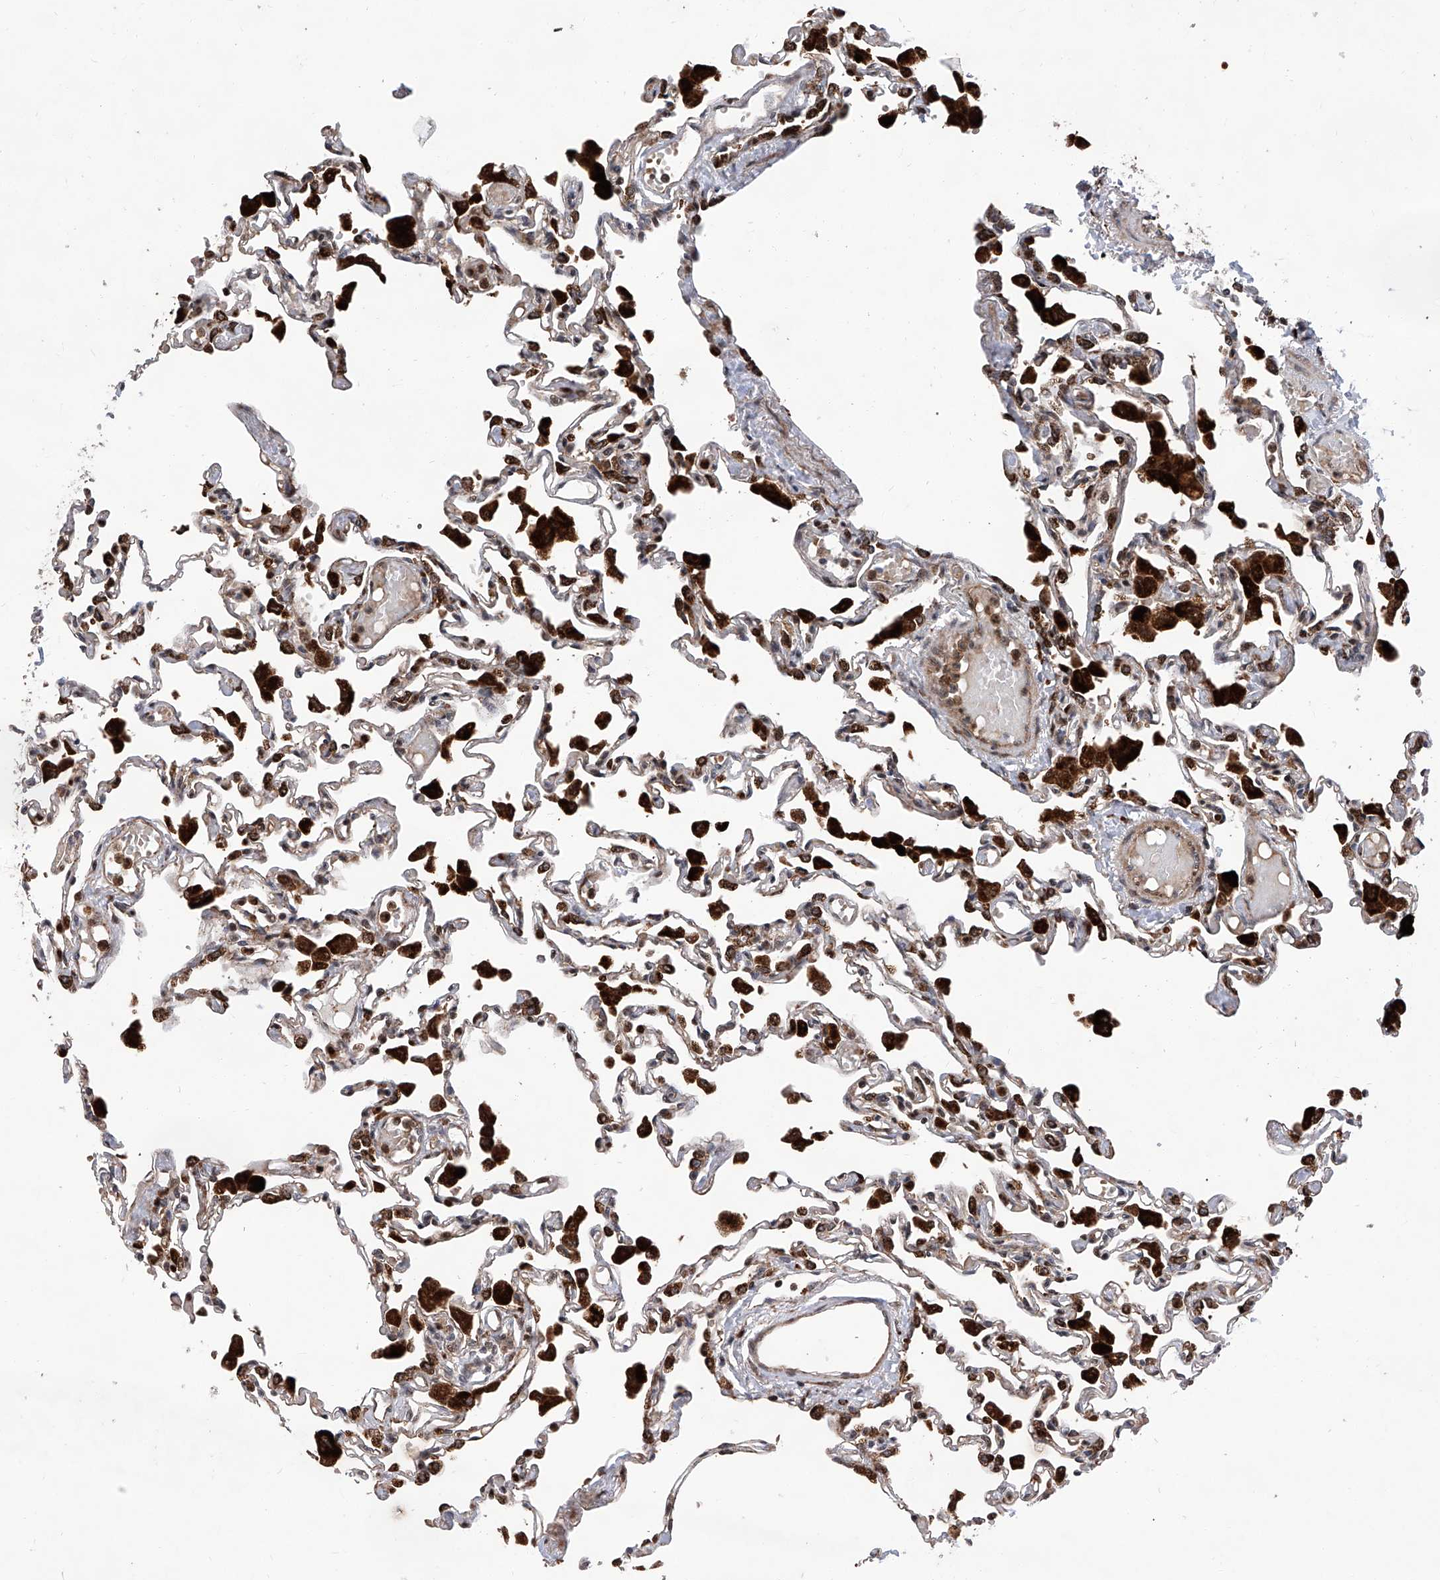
{"staining": {"intensity": "strong", "quantity": "25%-75%", "location": "cytoplasmic/membranous"}, "tissue": "lung", "cell_type": "Alveolar cells", "image_type": "normal", "snomed": [{"axis": "morphology", "description": "Normal tissue, NOS"}, {"axis": "topography", "description": "Bronchus"}, {"axis": "topography", "description": "Lung"}], "caption": "The immunohistochemical stain highlights strong cytoplasmic/membranous expression in alveolar cells of unremarkable lung.", "gene": "FARP2", "patient": {"sex": "female", "age": 49}}